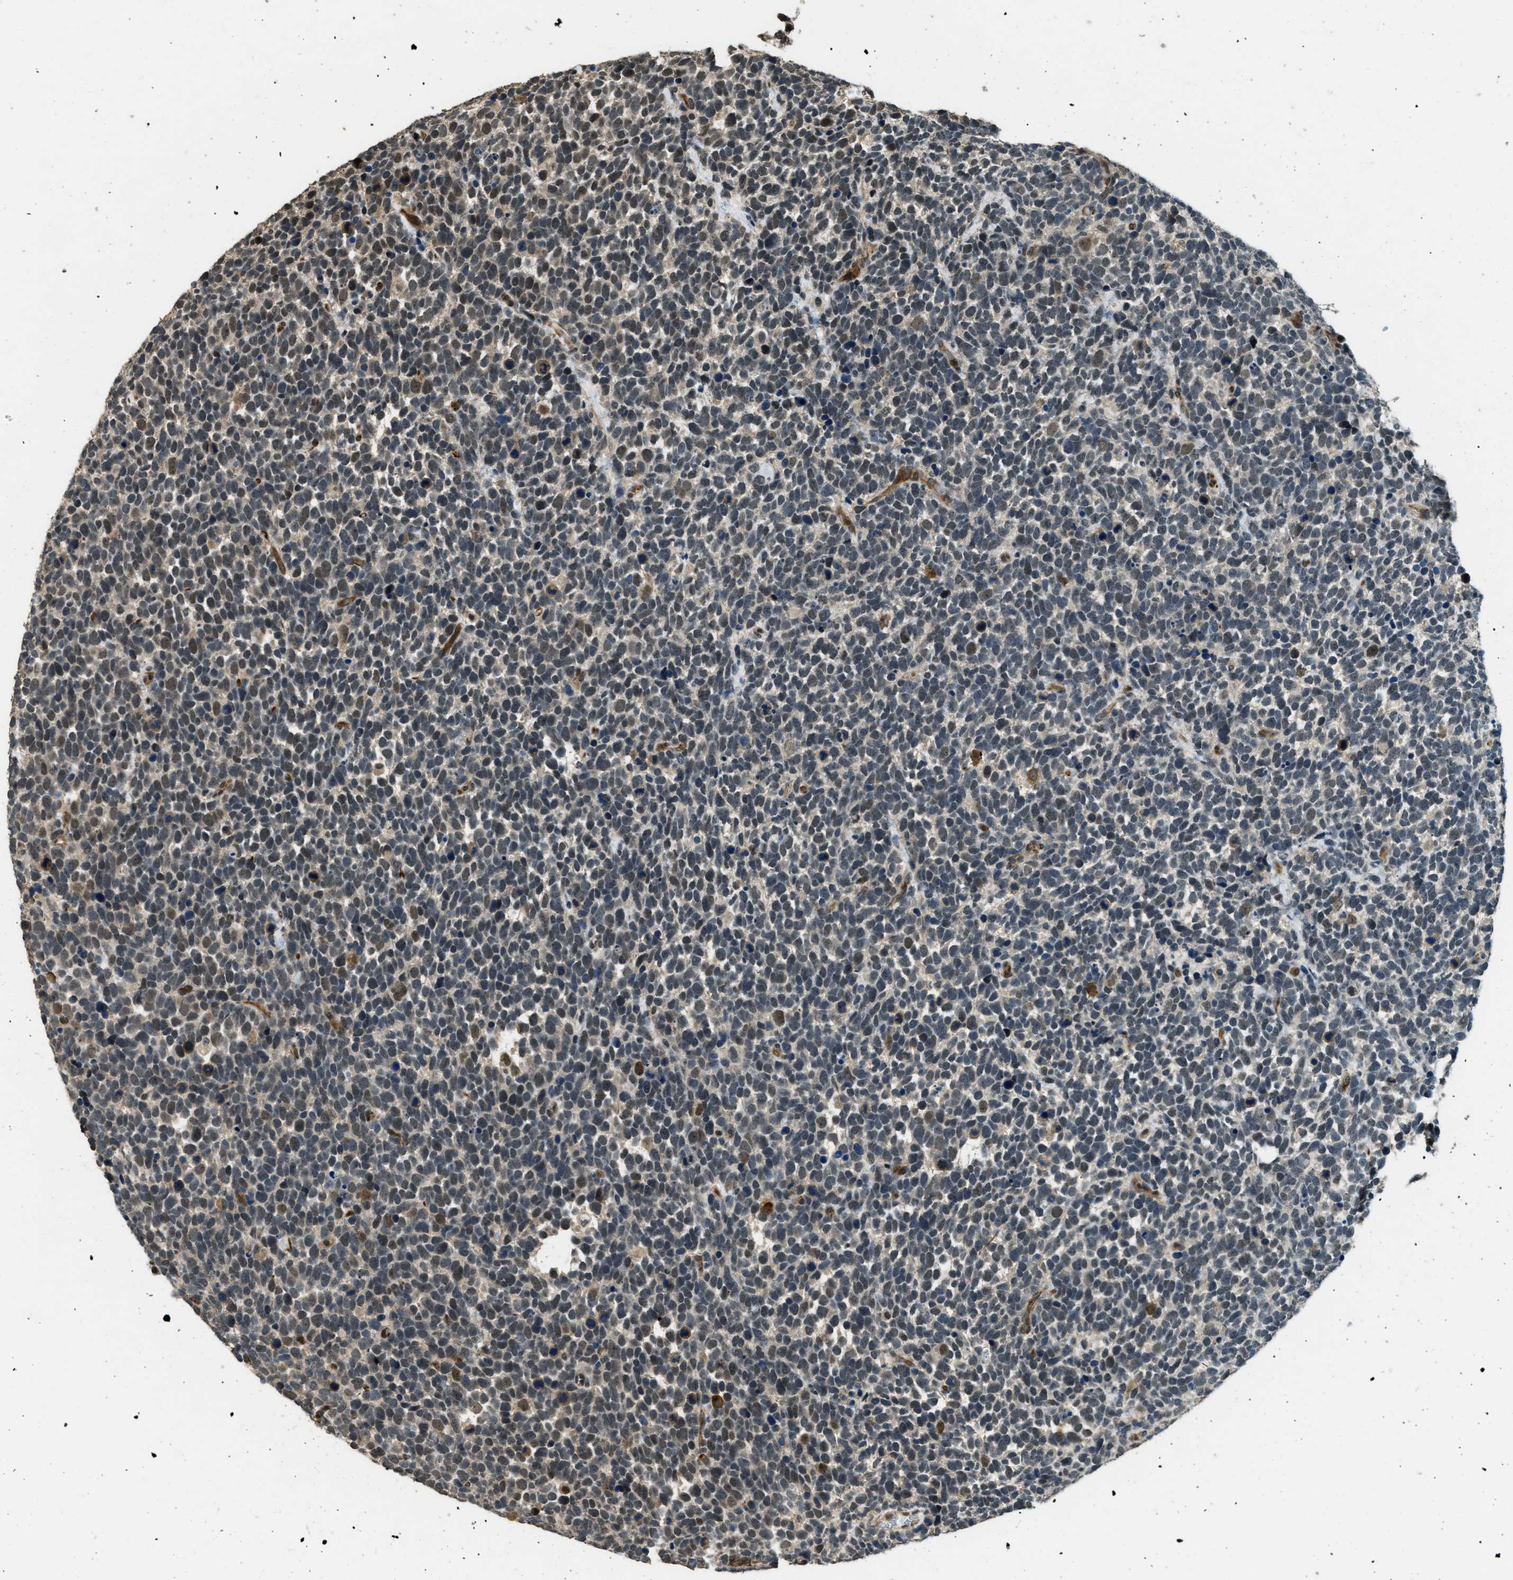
{"staining": {"intensity": "moderate", "quantity": "<25%", "location": "nuclear"}, "tissue": "urothelial cancer", "cell_type": "Tumor cells", "image_type": "cancer", "snomed": [{"axis": "morphology", "description": "Urothelial carcinoma, High grade"}, {"axis": "topography", "description": "Urinary bladder"}], "caption": "Immunohistochemical staining of human urothelial cancer displays low levels of moderate nuclear staining in approximately <25% of tumor cells.", "gene": "MED21", "patient": {"sex": "female", "age": 82}}